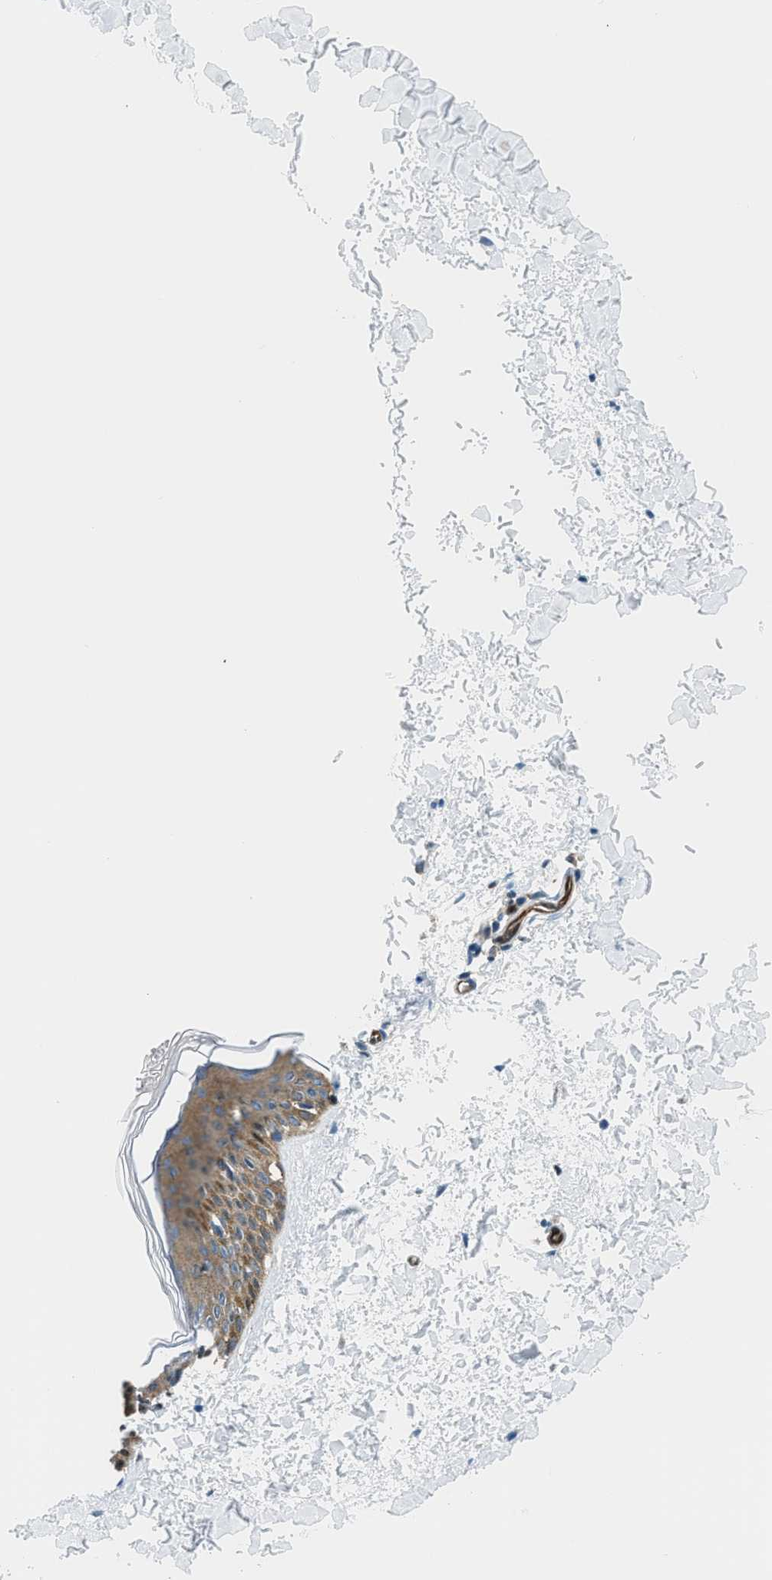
{"staining": {"intensity": "negative", "quantity": "none", "location": "none"}, "tissue": "skin", "cell_type": "Fibroblasts", "image_type": "normal", "snomed": [{"axis": "morphology", "description": "Normal tissue, NOS"}, {"axis": "topography", "description": "Skin"}], "caption": "This micrograph is of benign skin stained with IHC to label a protein in brown with the nuclei are counter-stained blue. There is no staining in fibroblasts. The staining is performed using DAB brown chromogen with nuclei counter-stained in using hematoxylin.", "gene": "YWHAE", "patient": {"sex": "female", "age": 41}}